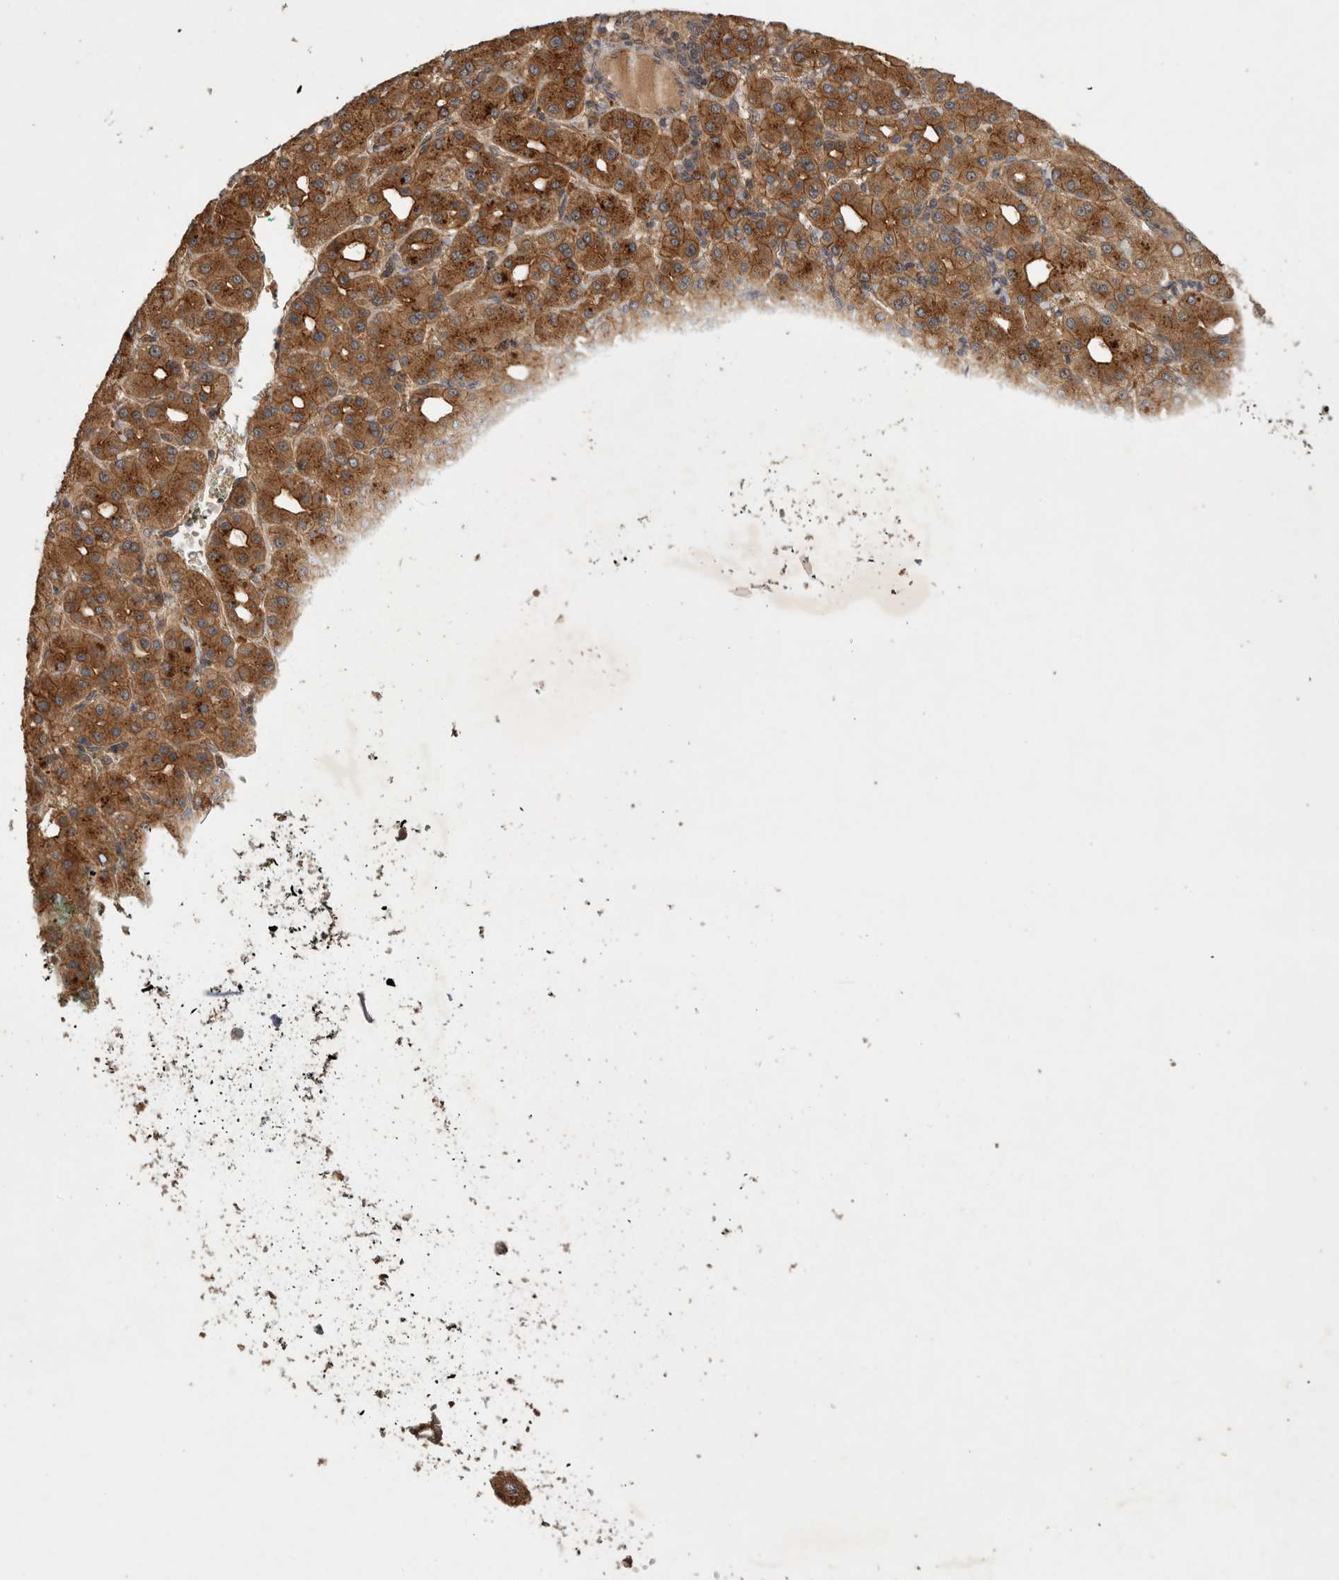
{"staining": {"intensity": "moderate", "quantity": ">75%", "location": "cytoplasmic/membranous"}, "tissue": "liver cancer", "cell_type": "Tumor cells", "image_type": "cancer", "snomed": [{"axis": "morphology", "description": "Carcinoma, Hepatocellular, NOS"}, {"axis": "topography", "description": "Liver"}], "caption": "Immunohistochemical staining of hepatocellular carcinoma (liver) exhibits moderate cytoplasmic/membranous protein staining in about >75% of tumor cells. (Brightfield microscopy of DAB IHC at high magnification).", "gene": "ZNF232", "patient": {"sex": "male", "age": 65}}